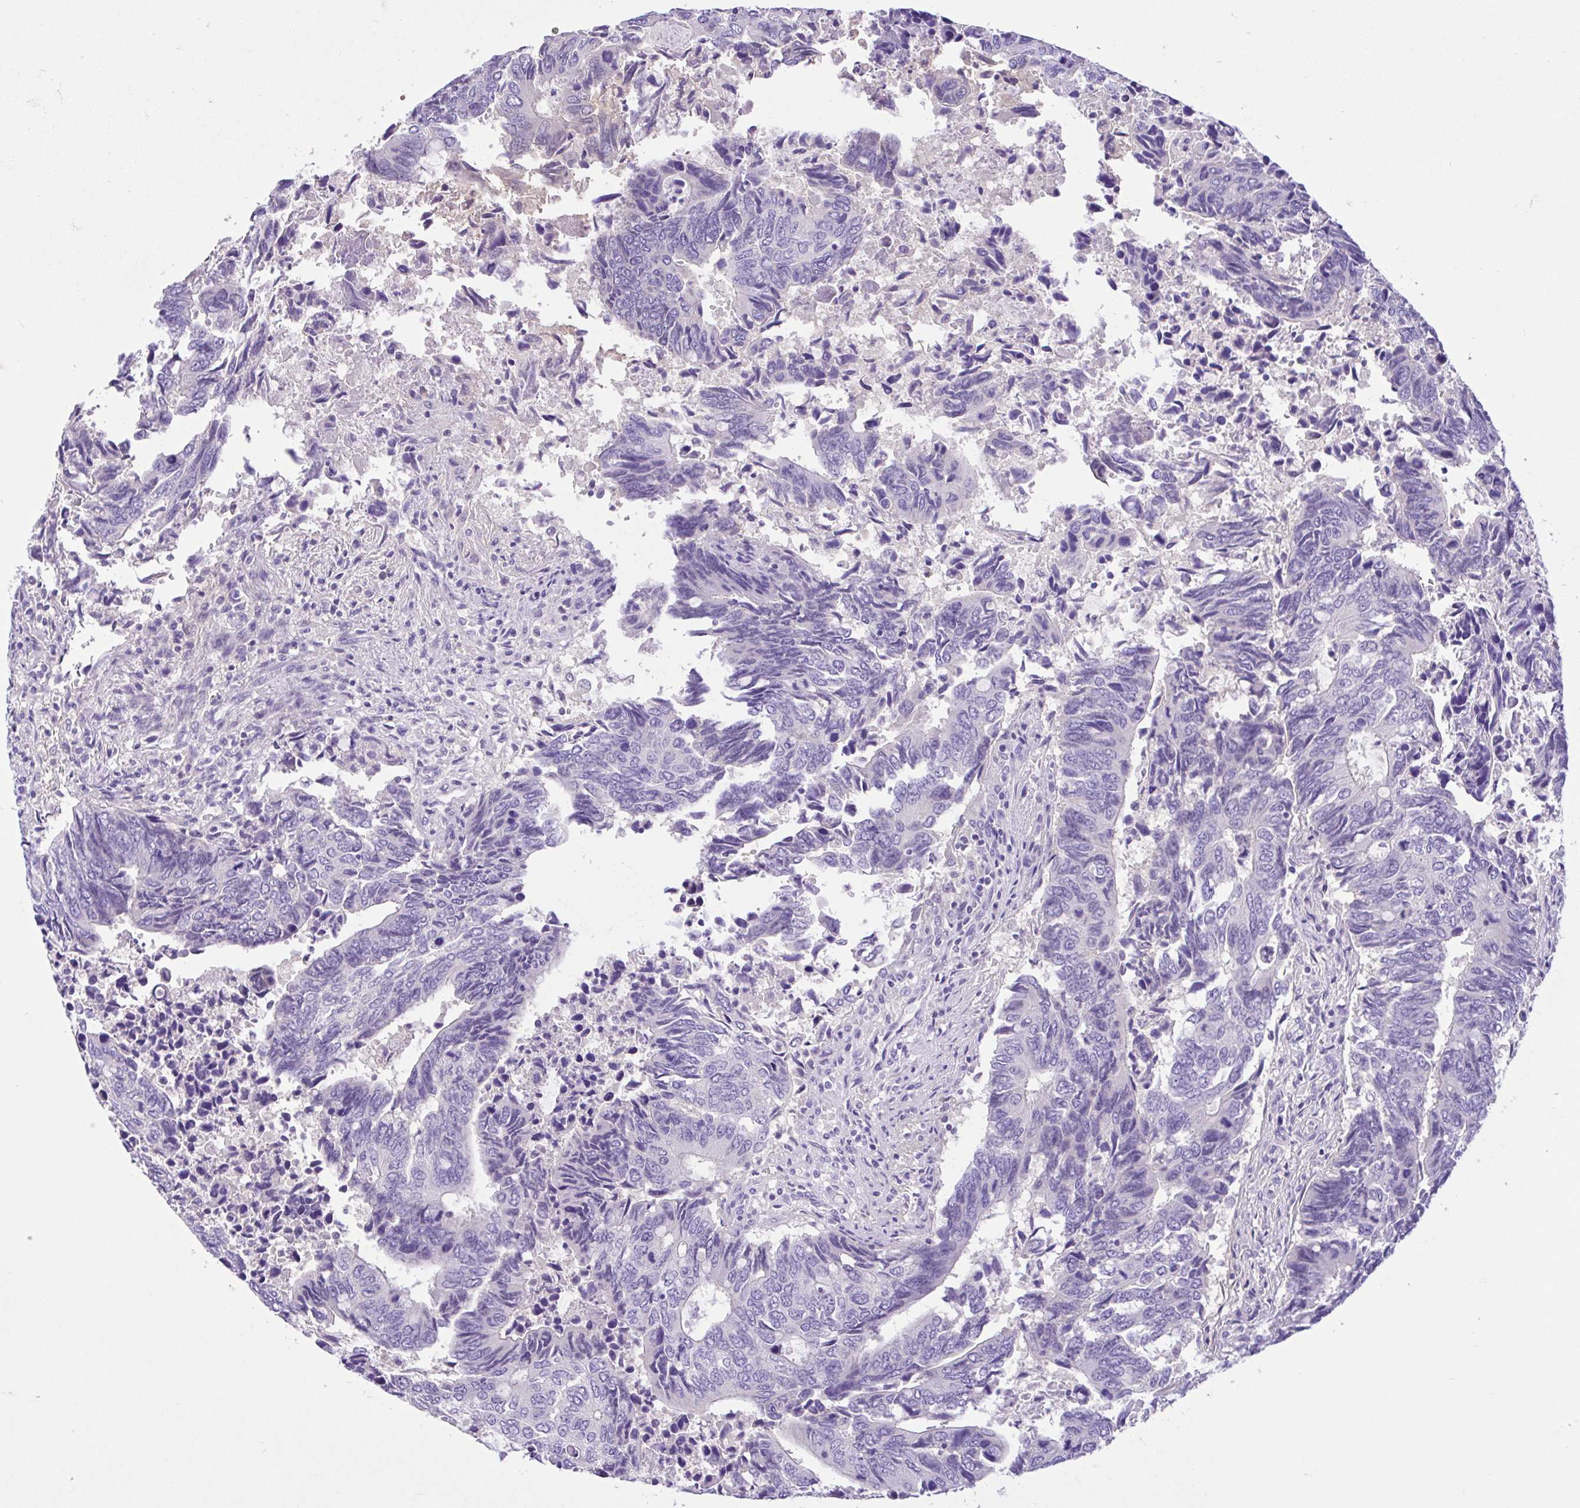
{"staining": {"intensity": "negative", "quantity": "none", "location": "none"}, "tissue": "colorectal cancer", "cell_type": "Tumor cells", "image_type": "cancer", "snomed": [{"axis": "morphology", "description": "Adenocarcinoma, NOS"}, {"axis": "topography", "description": "Colon"}], "caption": "This is an IHC histopathology image of human adenocarcinoma (colorectal). There is no positivity in tumor cells.", "gene": "ANO4", "patient": {"sex": "male", "age": 87}}